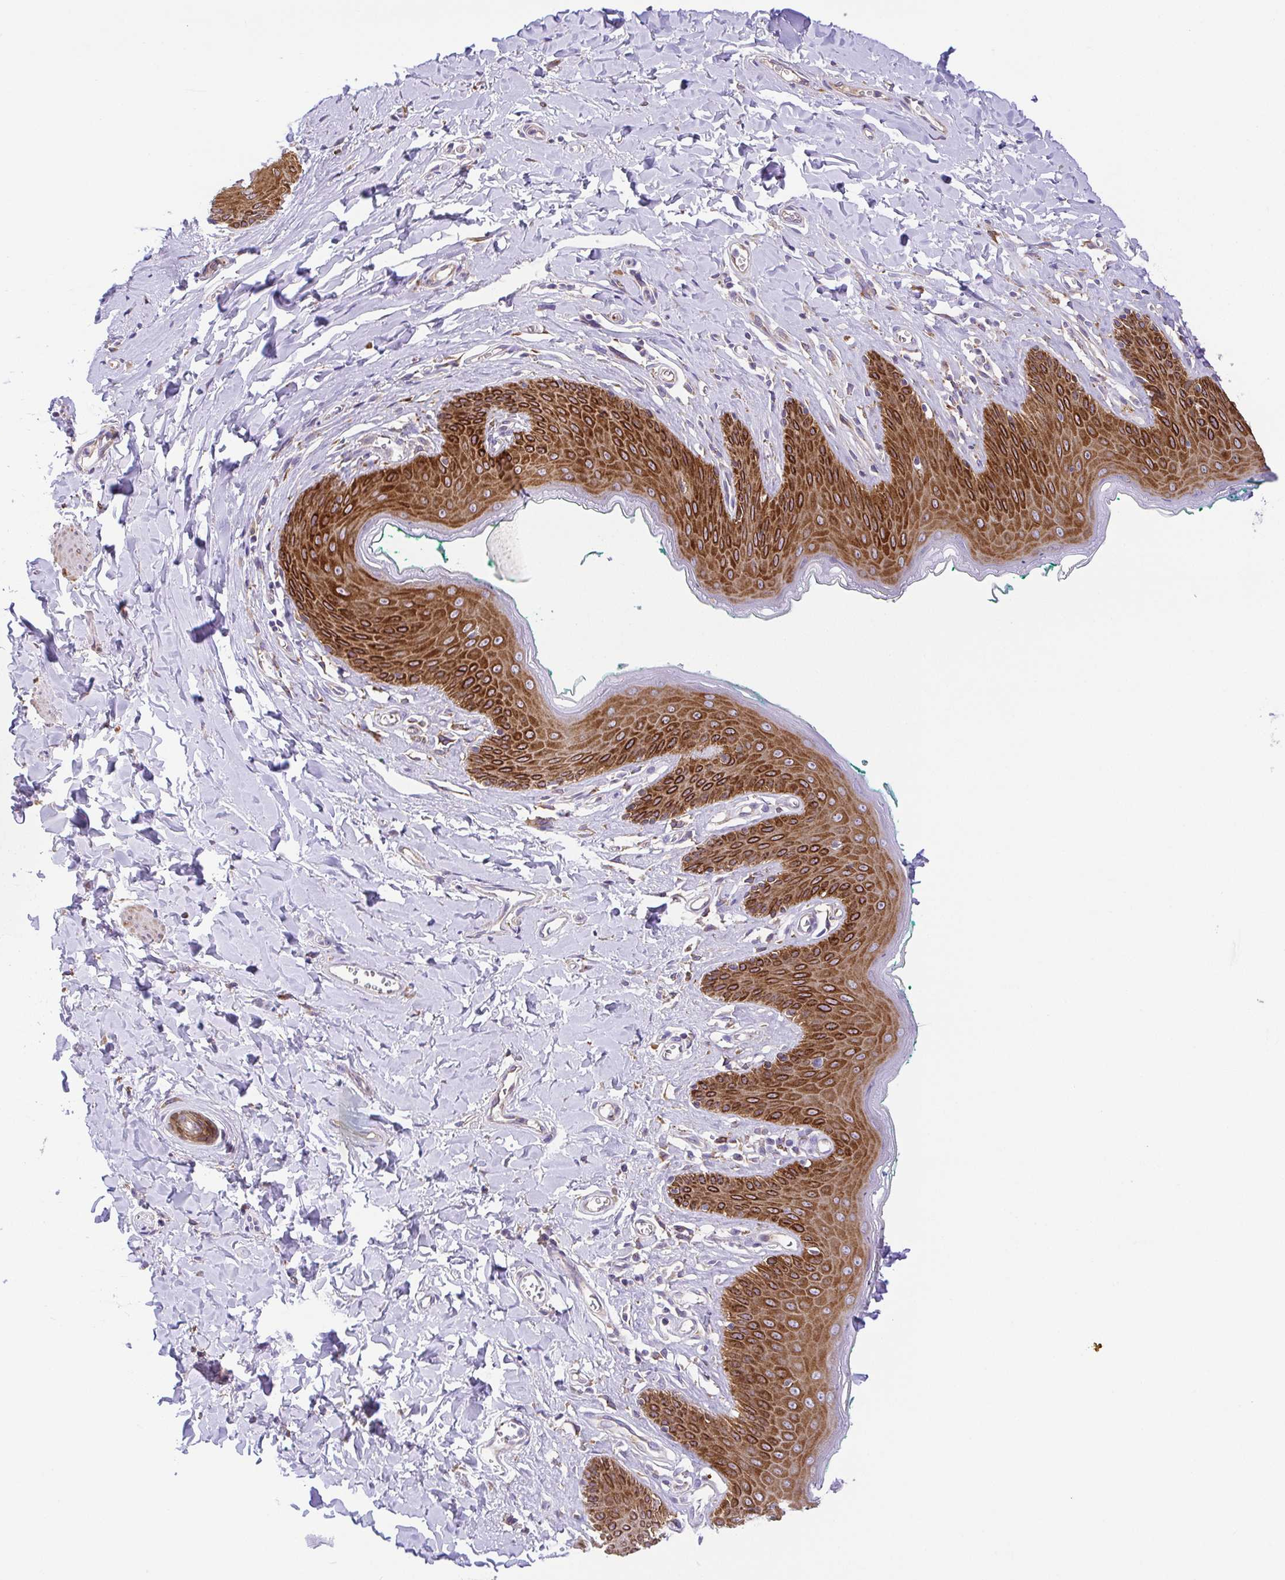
{"staining": {"intensity": "strong", "quantity": ">75%", "location": "cytoplasmic/membranous"}, "tissue": "skin", "cell_type": "Epidermal cells", "image_type": "normal", "snomed": [{"axis": "morphology", "description": "Normal tissue, NOS"}, {"axis": "topography", "description": "Vulva"}, {"axis": "topography", "description": "Peripheral nerve tissue"}], "caption": "Strong cytoplasmic/membranous positivity is identified in approximately >75% of epidermal cells in benign skin.", "gene": "SLC13A1", "patient": {"sex": "female", "age": 66}}